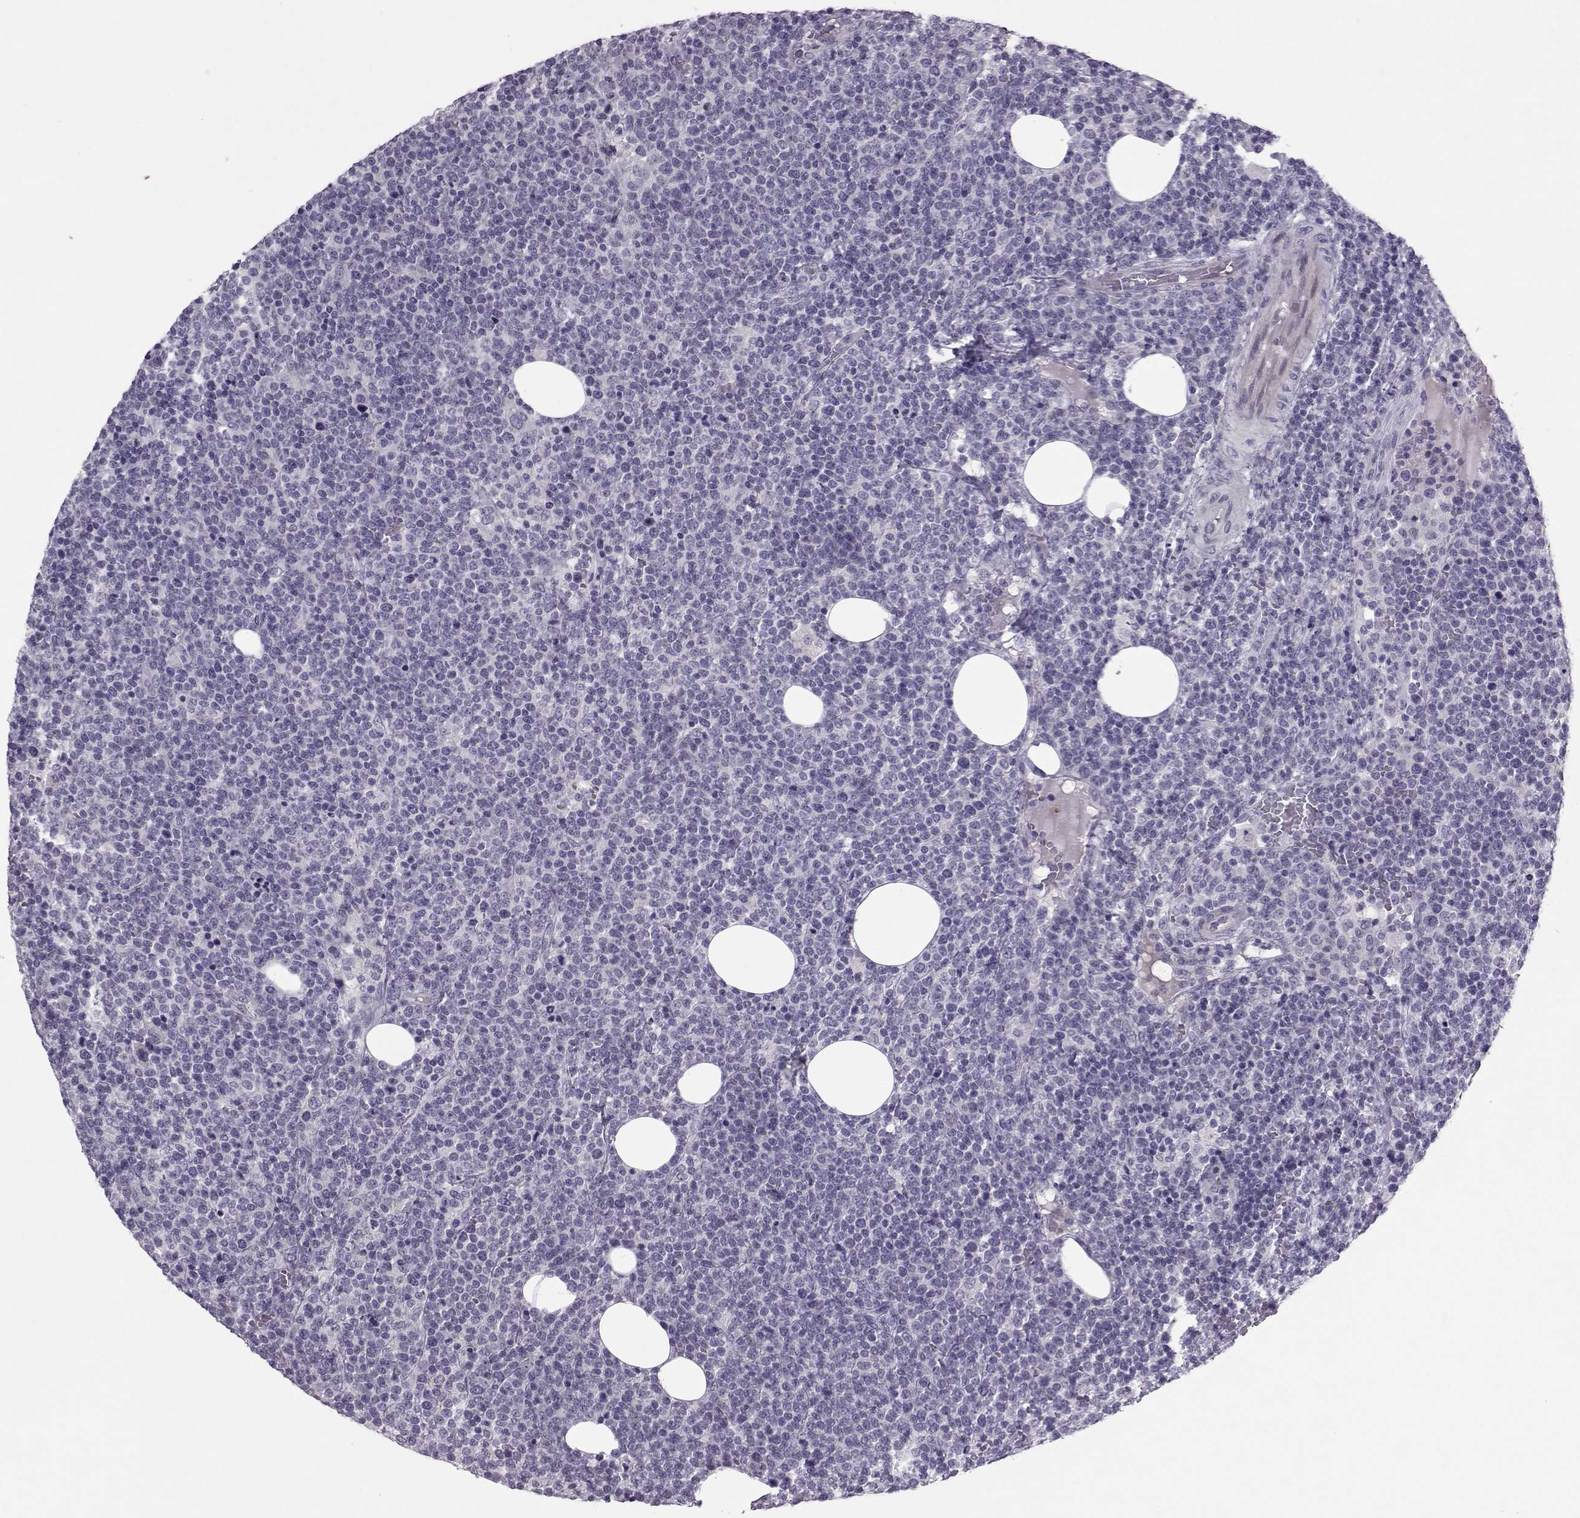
{"staining": {"intensity": "negative", "quantity": "none", "location": "none"}, "tissue": "lymphoma", "cell_type": "Tumor cells", "image_type": "cancer", "snomed": [{"axis": "morphology", "description": "Malignant lymphoma, non-Hodgkin's type, High grade"}, {"axis": "topography", "description": "Lymph node"}], "caption": "The micrograph shows no significant expression in tumor cells of high-grade malignant lymphoma, non-Hodgkin's type.", "gene": "ASRGL1", "patient": {"sex": "male", "age": 61}}